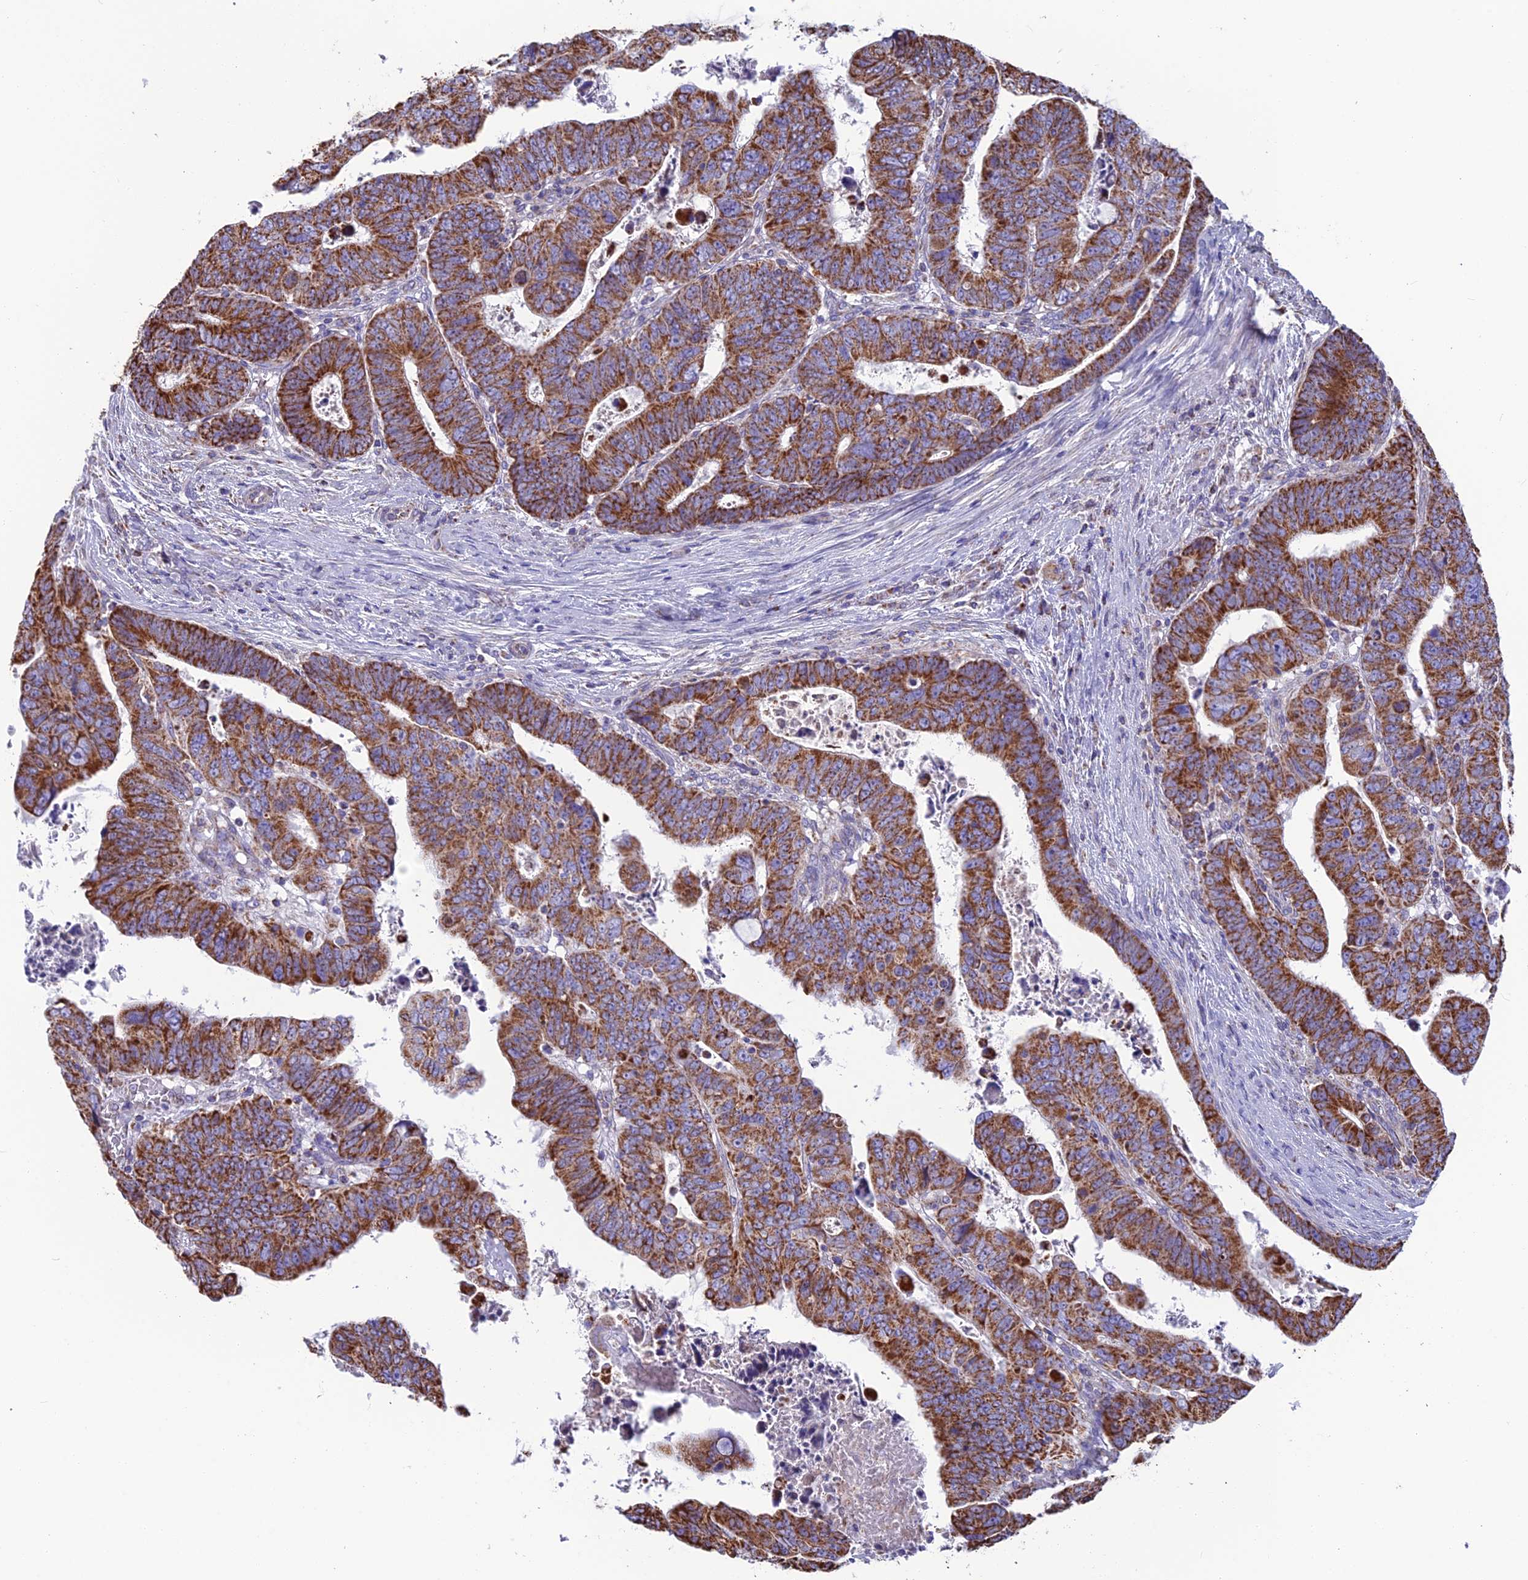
{"staining": {"intensity": "strong", "quantity": ">75%", "location": "cytoplasmic/membranous"}, "tissue": "colorectal cancer", "cell_type": "Tumor cells", "image_type": "cancer", "snomed": [{"axis": "morphology", "description": "Normal tissue, NOS"}, {"axis": "morphology", "description": "Adenocarcinoma, NOS"}, {"axis": "topography", "description": "Rectum"}], "caption": "Adenocarcinoma (colorectal) stained with a brown dye demonstrates strong cytoplasmic/membranous positive expression in about >75% of tumor cells.", "gene": "CS", "patient": {"sex": "female", "age": 65}}